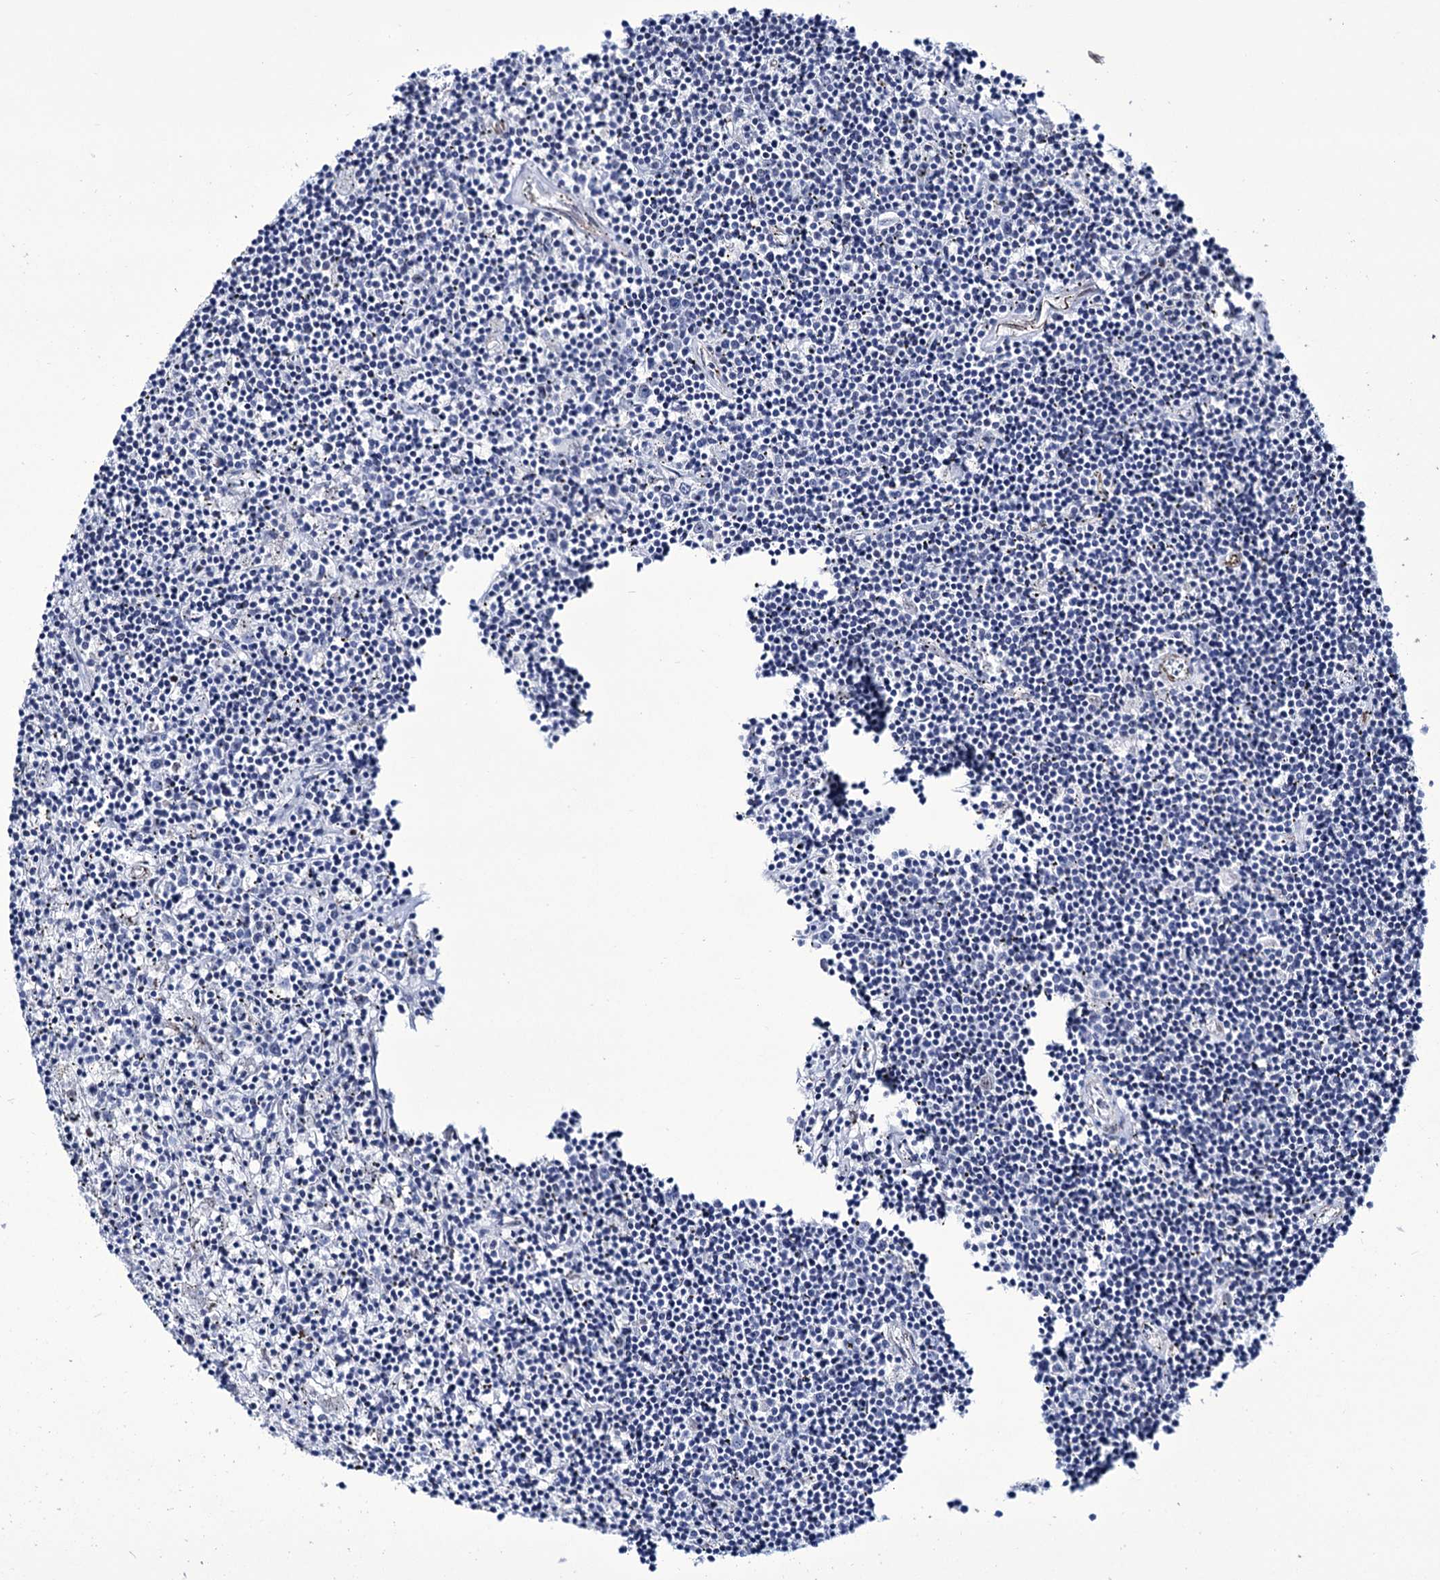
{"staining": {"intensity": "negative", "quantity": "none", "location": "none"}, "tissue": "lymphoma", "cell_type": "Tumor cells", "image_type": "cancer", "snomed": [{"axis": "morphology", "description": "Malignant lymphoma, non-Hodgkin's type, Low grade"}, {"axis": "topography", "description": "Spleen"}], "caption": "High magnification brightfield microscopy of low-grade malignant lymphoma, non-Hodgkin's type stained with DAB (brown) and counterstained with hematoxylin (blue): tumor cells show no significant expression.", "gene": "ZC3H12C", "patient": {"sex": "male", "age": 76}}